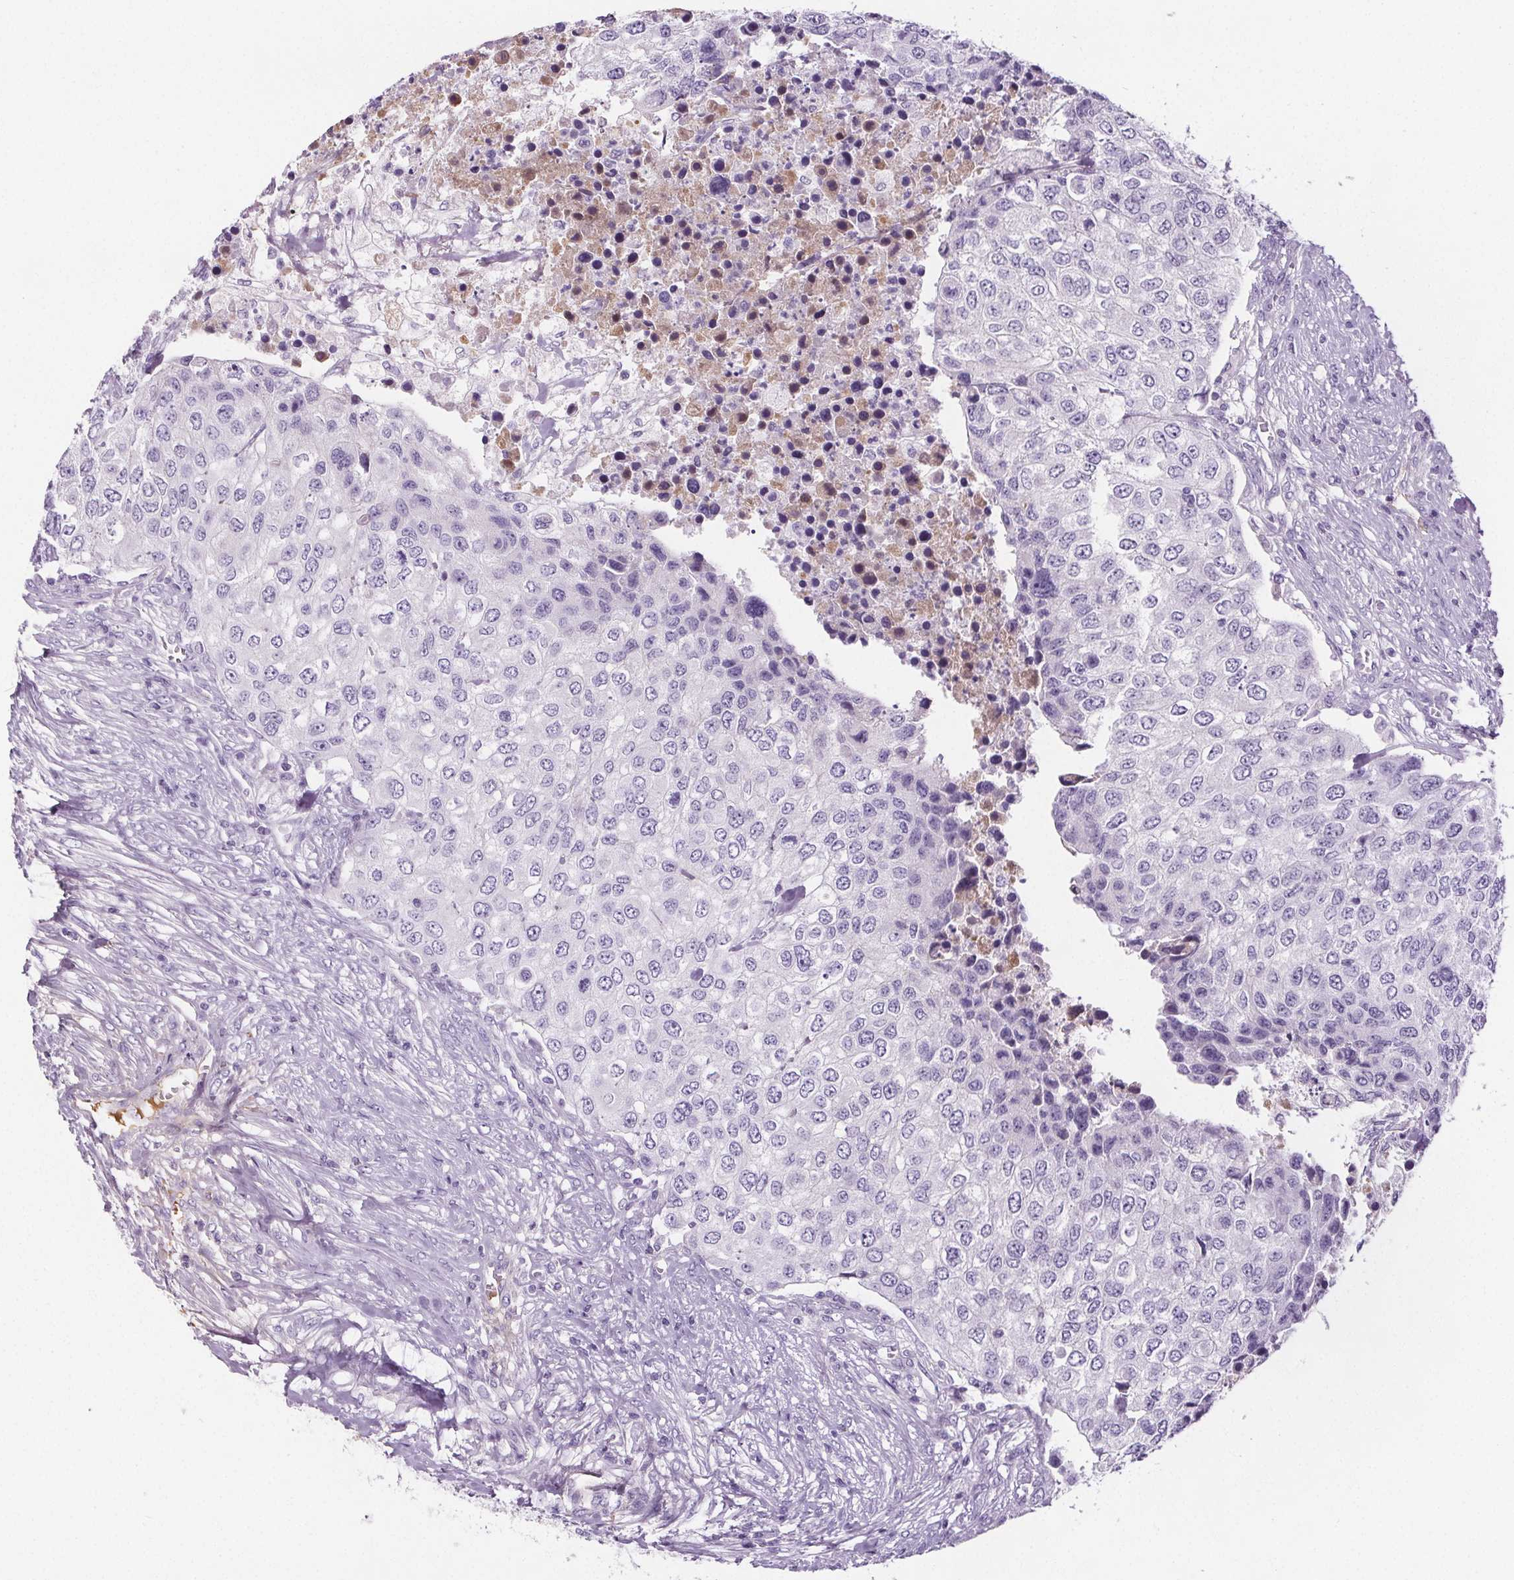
{"staining": {"intensity": "negative", "quantity": "none", "location": "none"}, "tissue": "urothelial cancer", "cell_type": "Tumor cells", "image_type": "cancer", "snomed": [{"axis": "morphology", "description": "Urothelial carcinoma, High grade"}, {"axis": "topography", "description": "Urinary bladder"}], "caption": "Immunohistochemistry (IHC) image of human urothelial carcinoma (high-grade) stained for a protein (brown), which exhibits no staining in tumor cells.", "gene": "CD5L", "patient": {"sex": "female", "age": 78}}